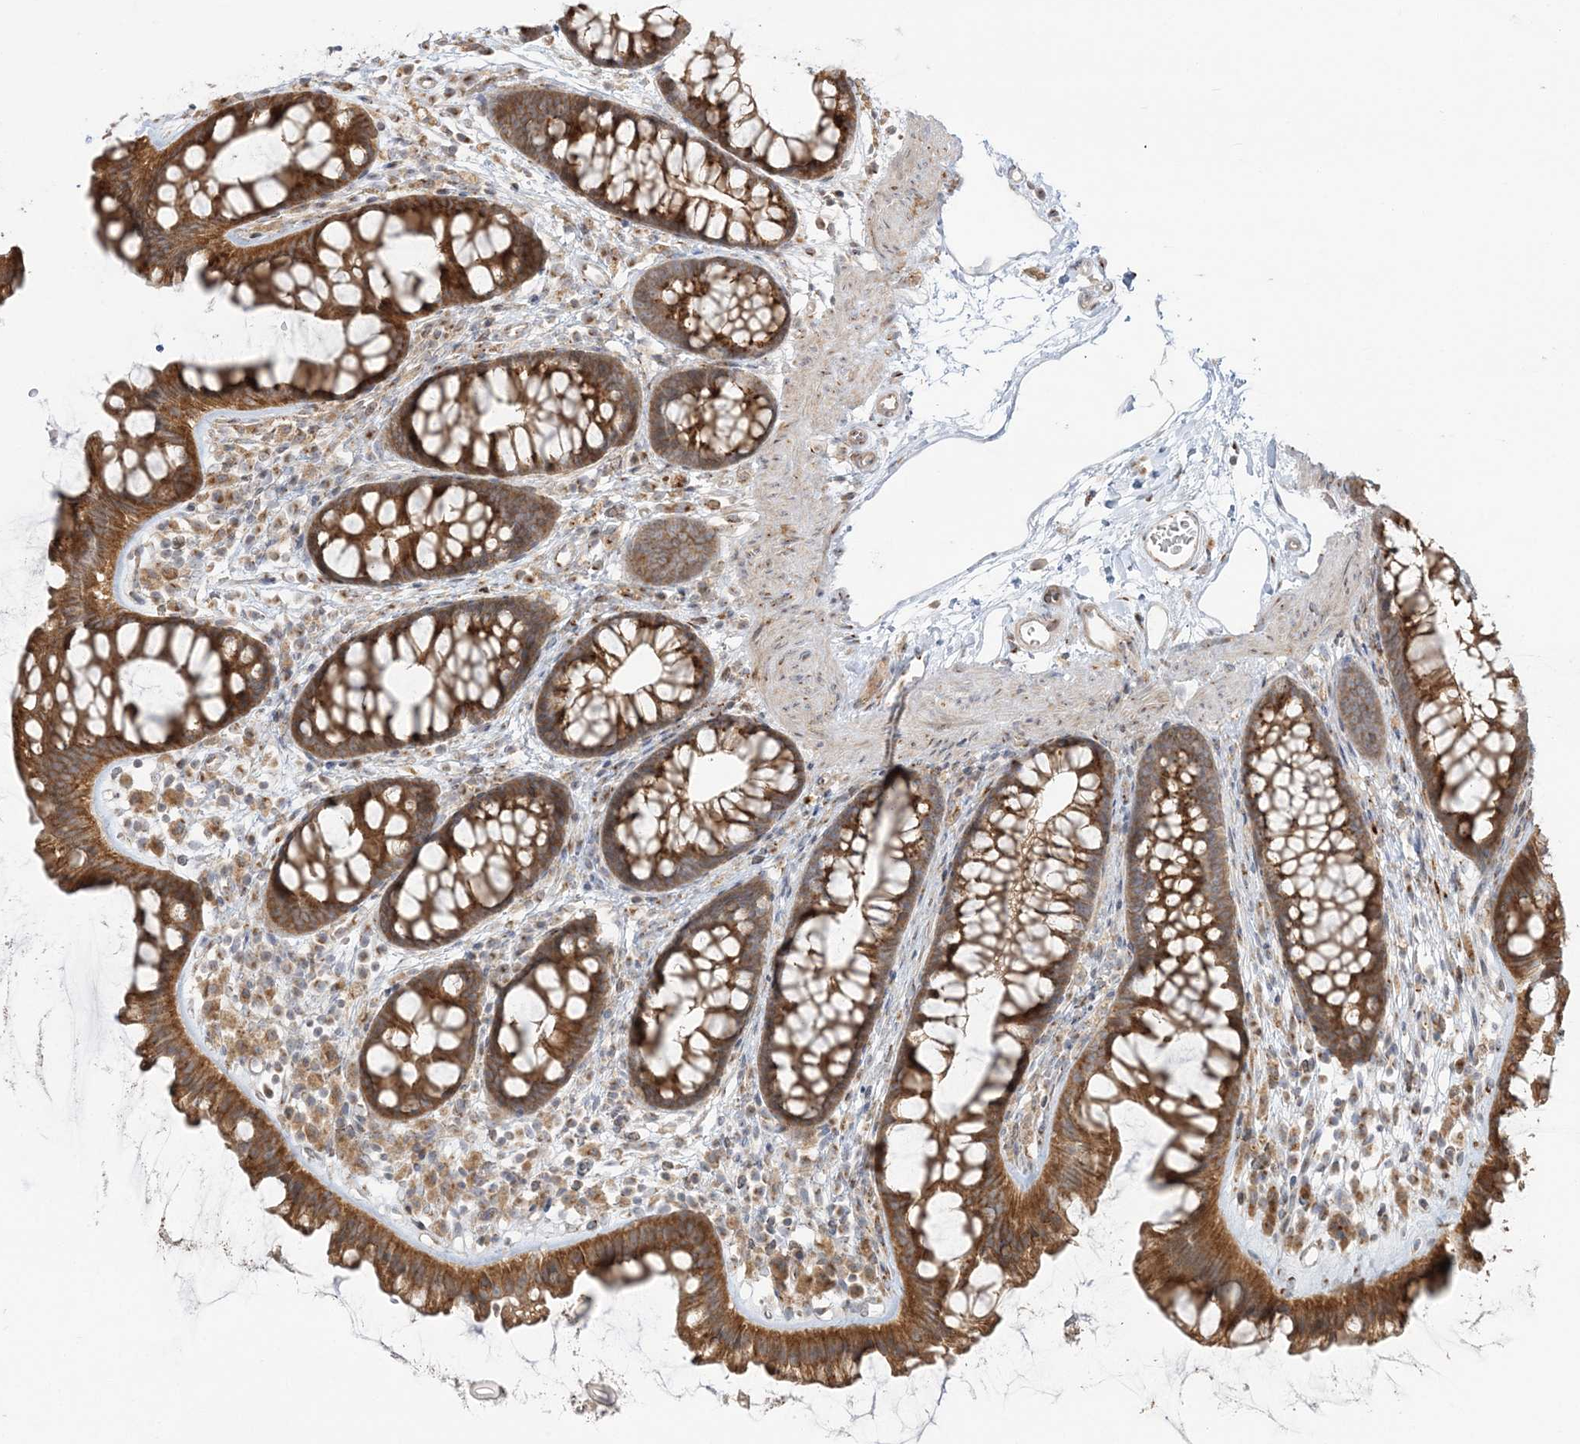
{"staining": {"intensity": "weak", "quantity": ">75%", "location": "cytoplasmic/membranous"}, "tissue": "colon", "cell_type": "Endothelial cells", "image_type": "normal", "snomed": [{"axis": "morphology", "description": "Normal tissue, NOS"}, {"axis": "topography", "description": "Colon"}], "caption": "DAB (3,3'-diaminobenzidine) immunohistochemical staining of benign human colon demonstrates weak cytoplasmic/membranous protein staining in about >75% of endothelial cells.", "gene": "ABCC3", "patient": {"sex": "female", "age": 62}}